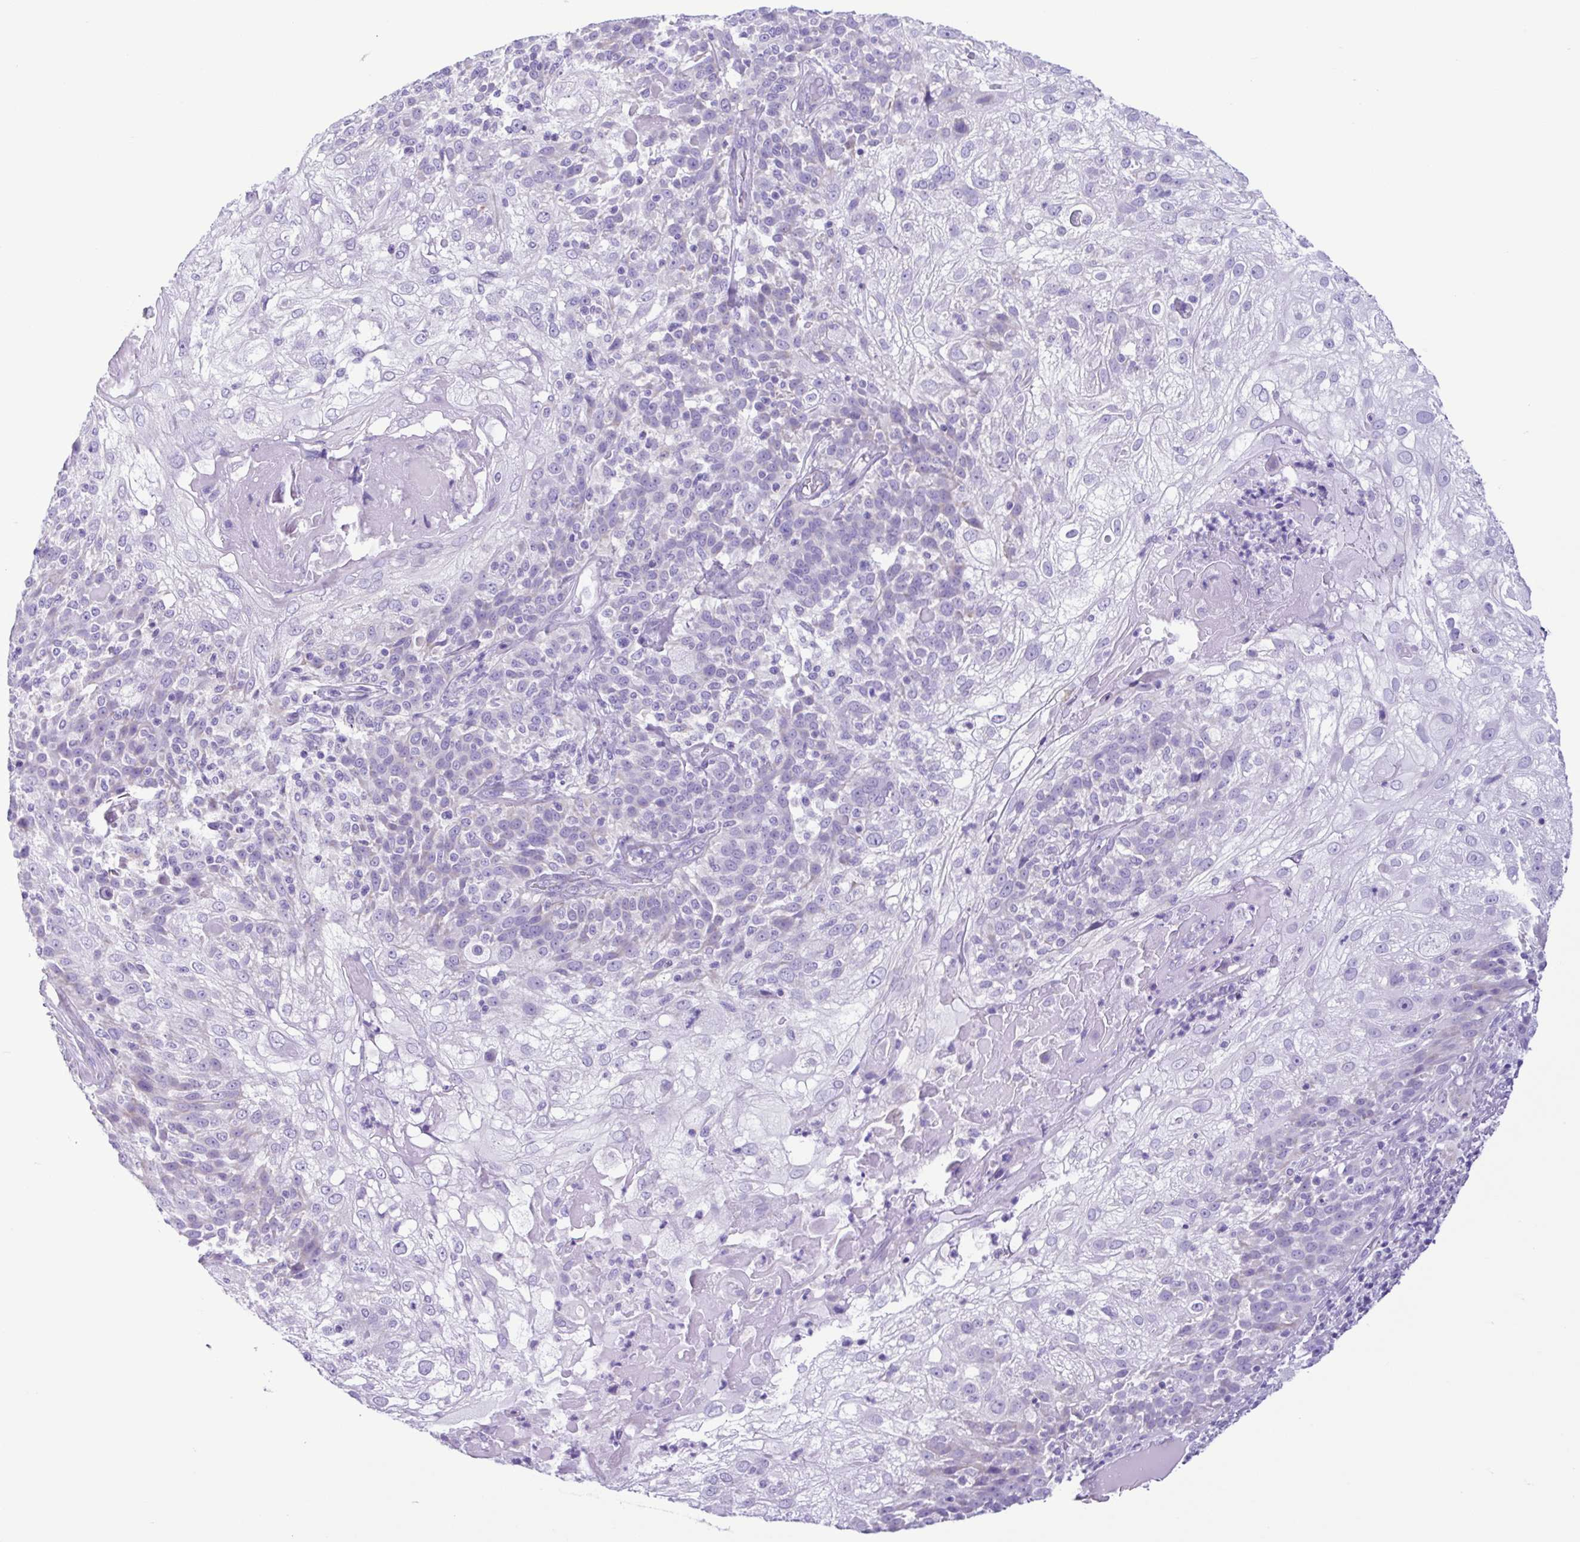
{"staining": {"intensity": "negative", "quantity": "none", "location": "none"}, "tissue": "skin cancer", "cell_type": "Tumor cells", "image_type": "cancer", "snomed": [{"axis": "morphology", "description": "Normal tissue, NOS"}, {"axis": "morphology", "description": "Squamous cell carcinoma, NOS"}, {"axis": "topography", "description": "Skin"}], "caption": "Immunohistochemistry image of neoplastic tissue: human skin cancer (squamous cell carcinoma) stained with DAB exhibits no significant protein staining in tumor cells.", "gene": "ACTRT3", "patient": {"sex": "female", "age": 83}}